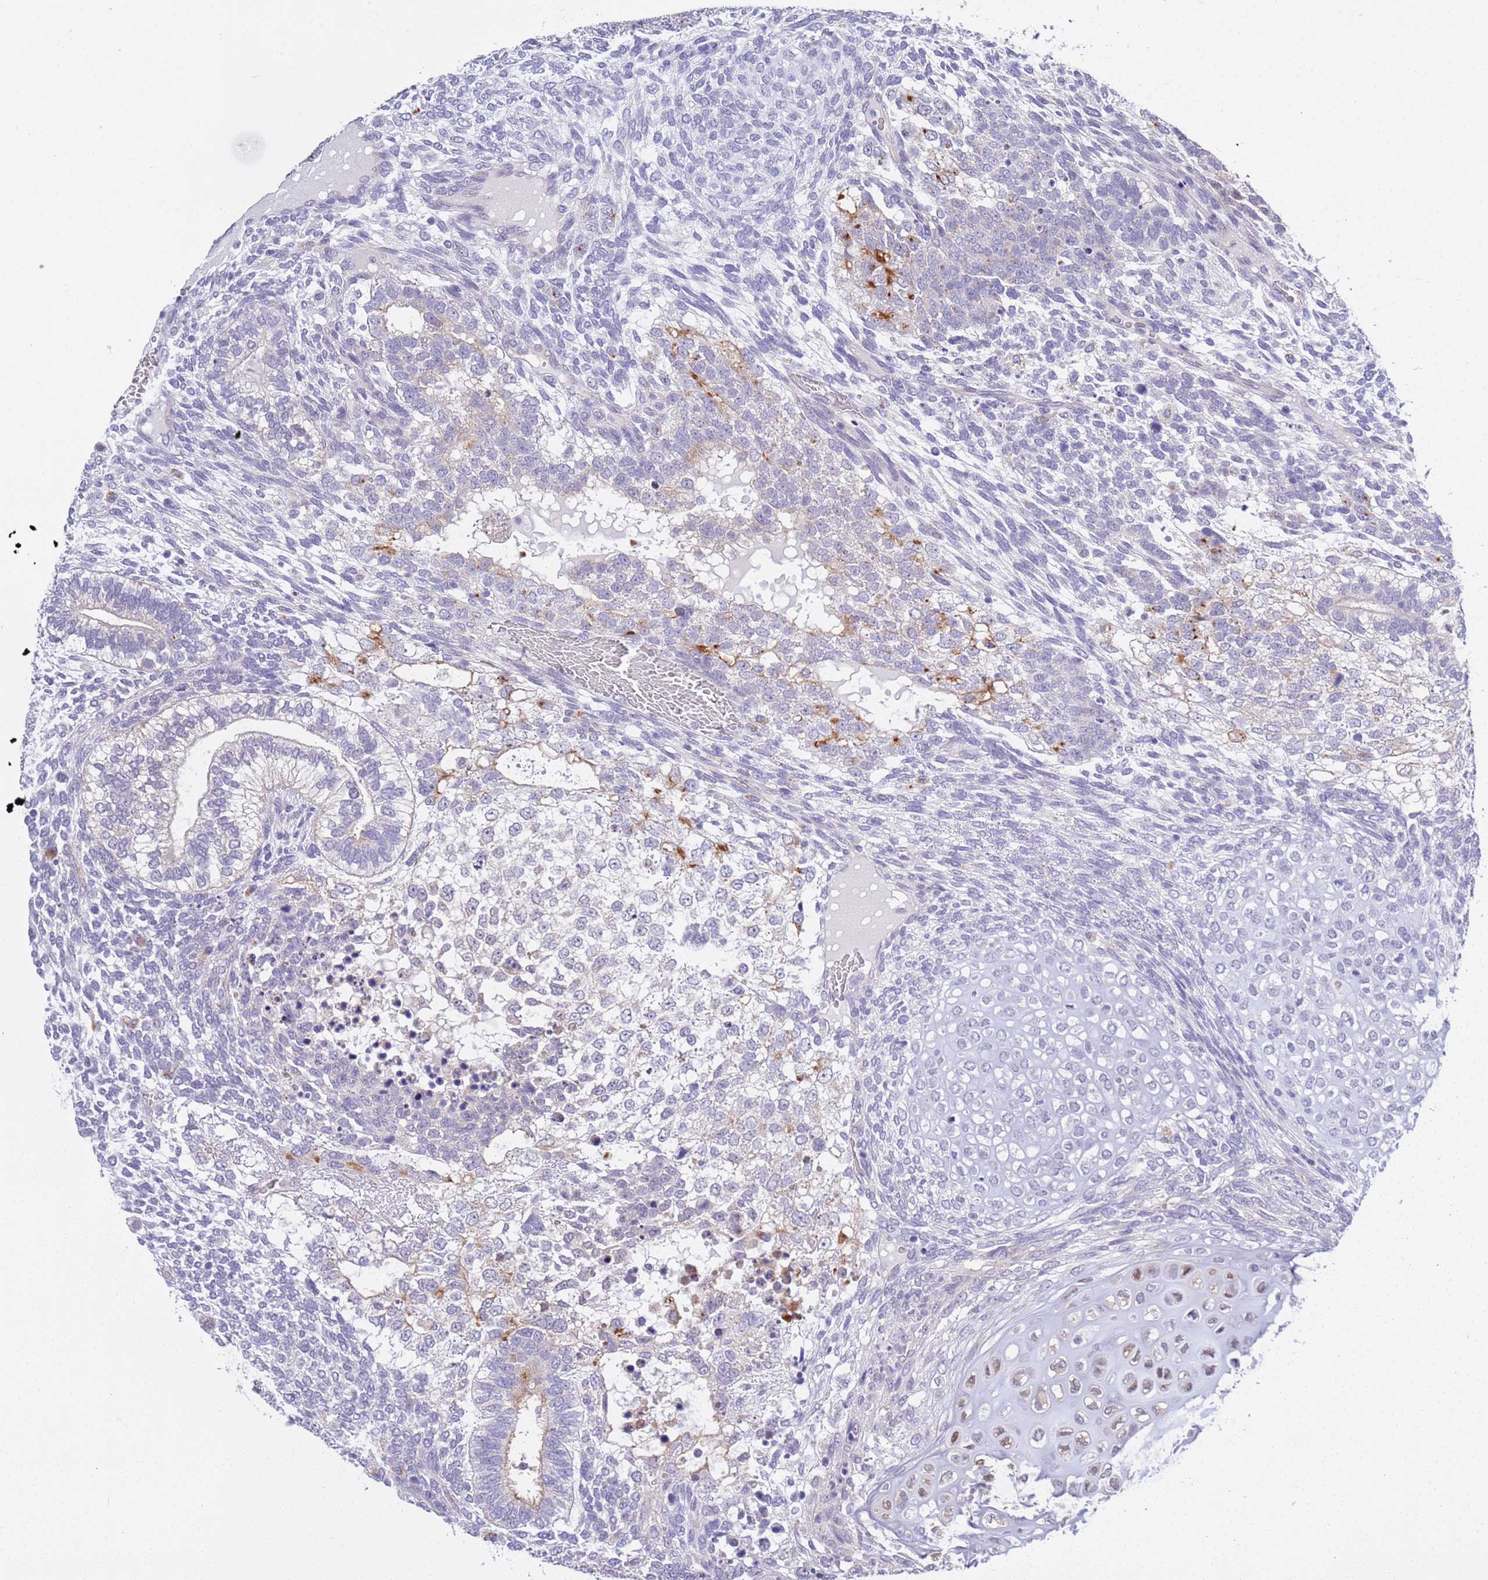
{"staining": {"intensity": "negative", "quantity": "none", "location": "none"}, "tissue": "testis cancer", "cell_type": "Tumor cells", "image_type": "cancer", "snomed": [{"axis": "morphology", "description": "Carcinoma, Embryonal, NOS"}, {"axis": "topography", "description": "Testis"}], "caption": "Tumor cells are negative for brown protein staining in embryonal carcinoma (testis).", "gene": "BRMS1L", "patient": {"sex": "male", "age": 23}}